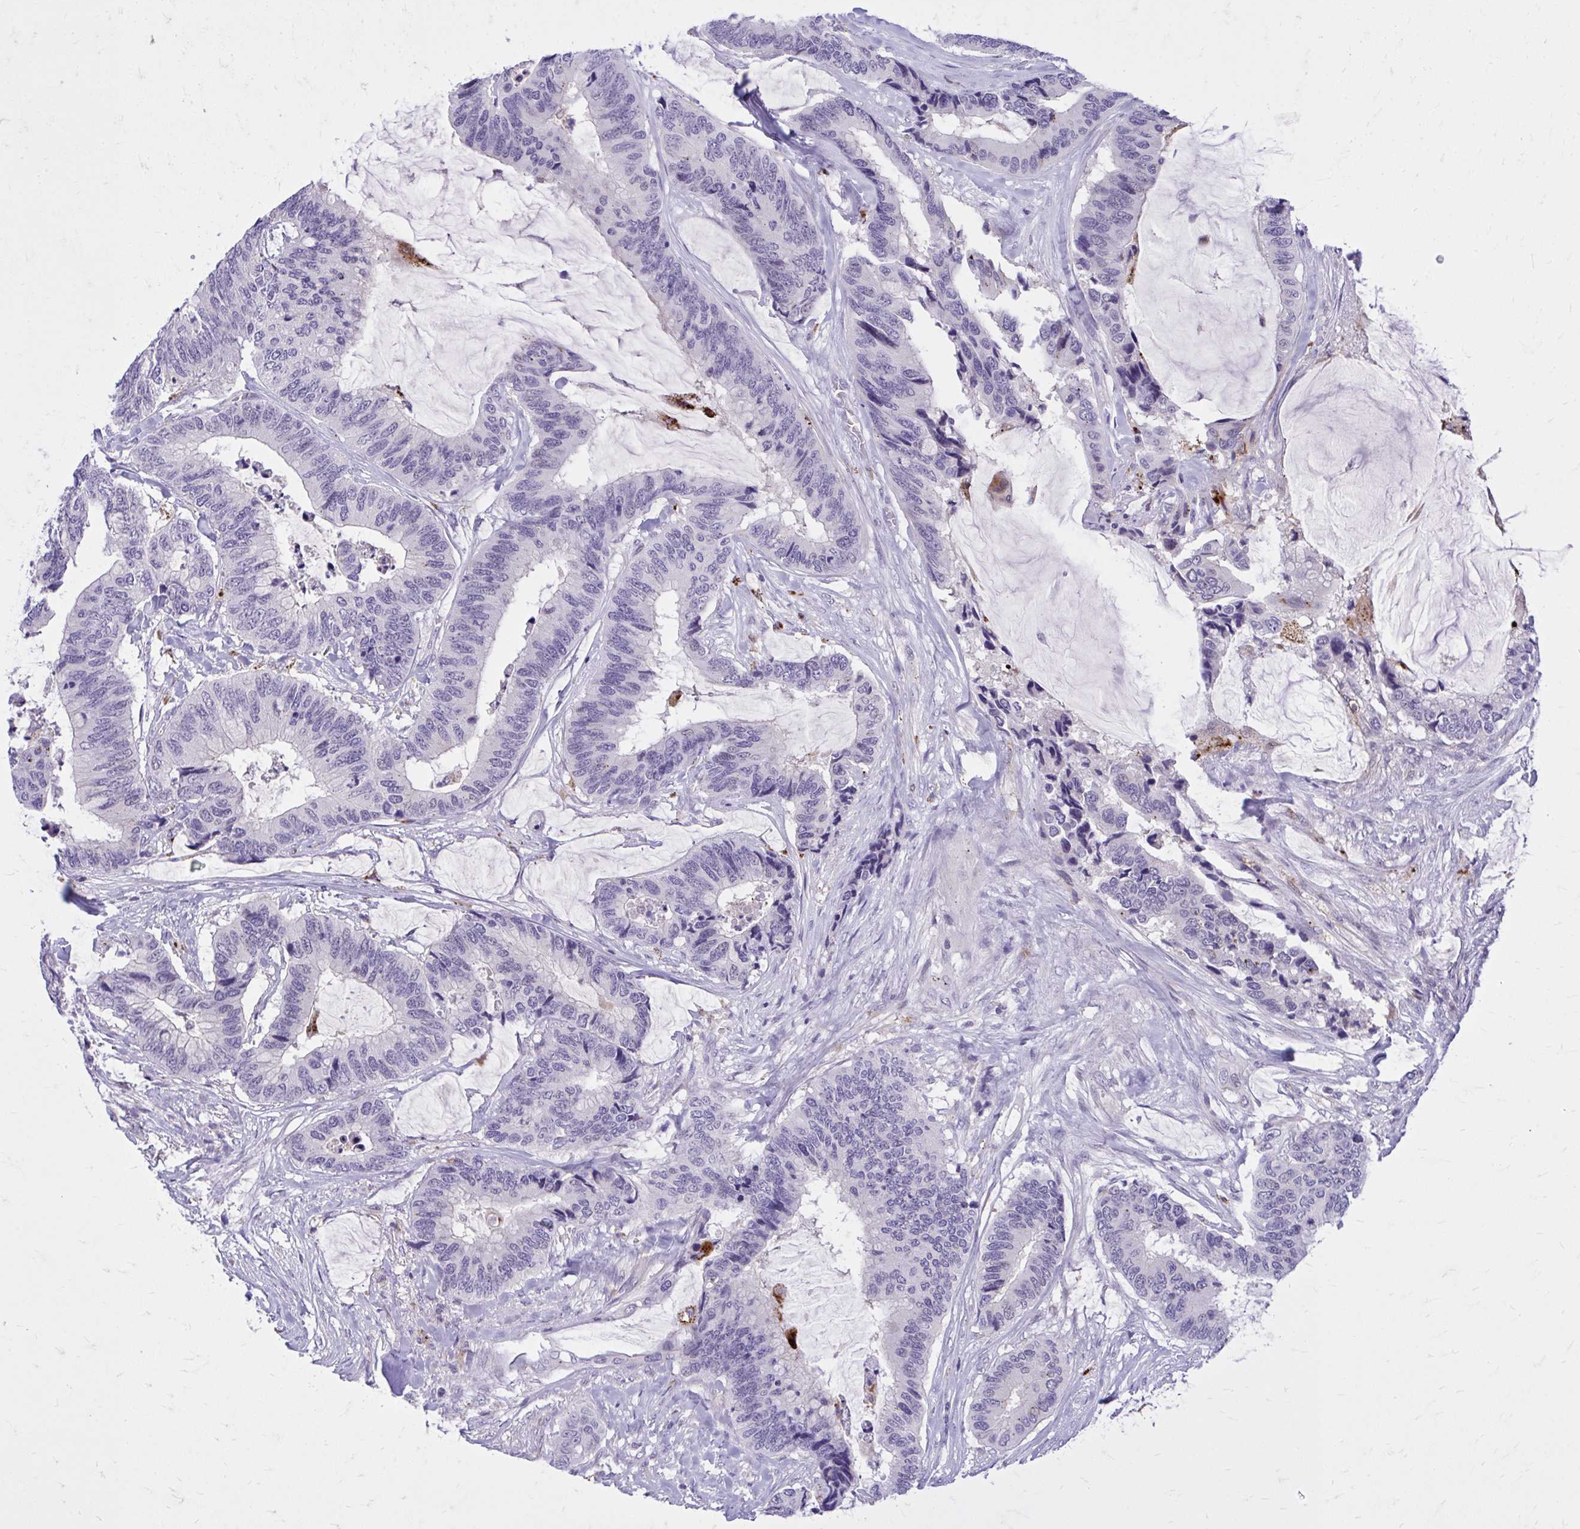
{"staining": {"intensity": "negative", "quantity": "none", "location": "none"}, "tissue": "colorectal cancer", "cell_type": "Tumor cells", "image_type": "cancer", "snomed": [{"axis": "morphology", "description": "Adenocarcinoma, NOS"}, {"axis": "topography", "description": "Rectum"}], "caption": "Immunohistochemistry (IHC) histopathology image of human colorectal cancer (adenocarcinoma) stained for a protein (brown), which demonstrates no expression in tumor cells.", "gene": "ZBTB25", "patient": {"sex": "female", "age": 59}}